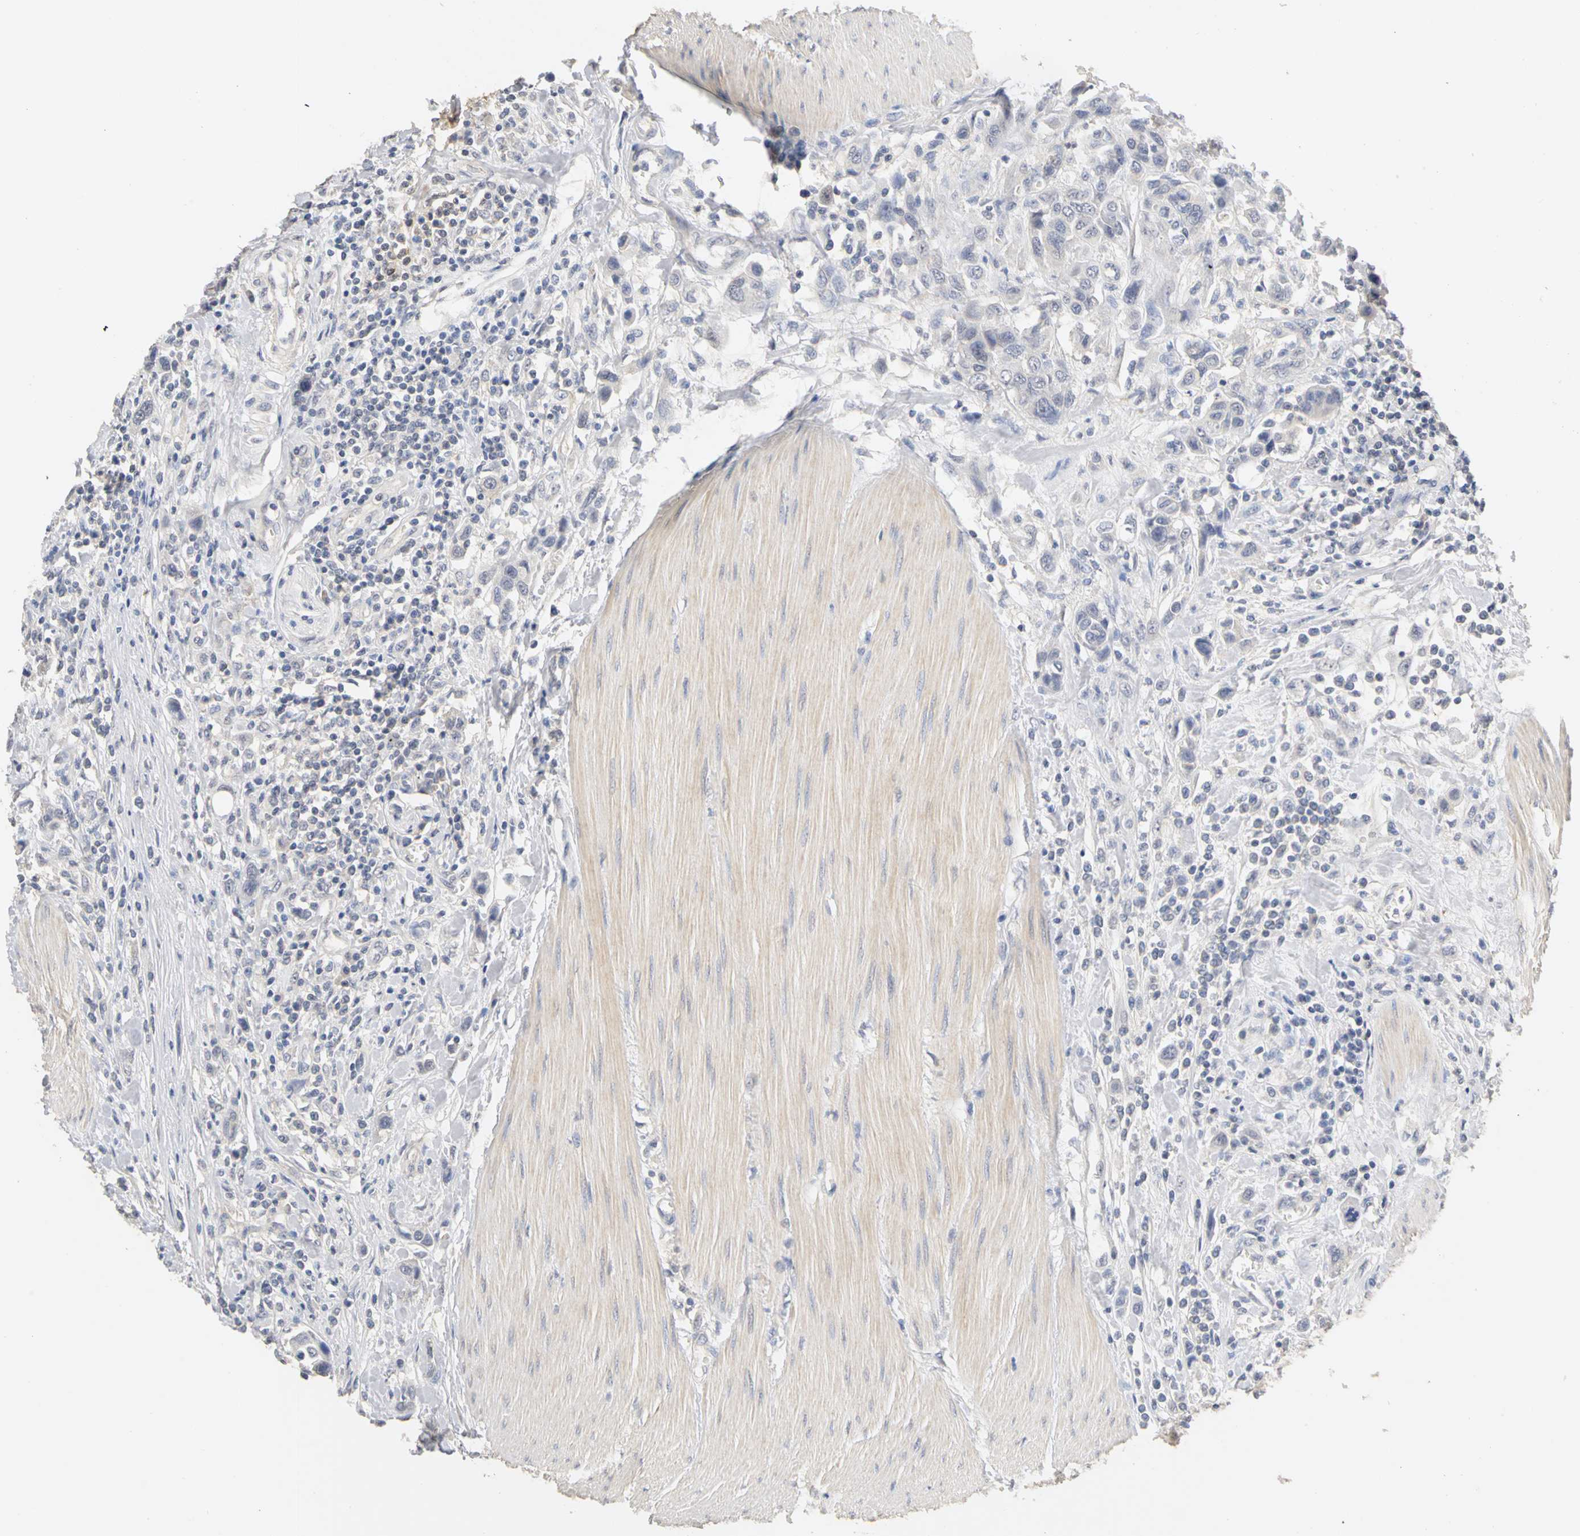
{"staining": {"intensity": "negative", "quantity": "none", "location": "none"}, "tissue": "urothelial cancer", "cell_type": "Tumor cells", "image_type": "cancer", "snomed": [{"axis": "morphology", "description": "Urothelial carcinoma, High grade"}, {"axis": "topography", "description": "Urinary bladder"}], "caption": "A photomicrograph of urothelial carcinoma (high-grade) stained for a protein shows no brown staining in tumor cells. (Stains: DAB immunohistochemistry with hematoxylin counter stain, Microscopy: brightfield microscopy at high magnification).", "gene": "PGR", "patient": {"sex": "male", "age": 50}}